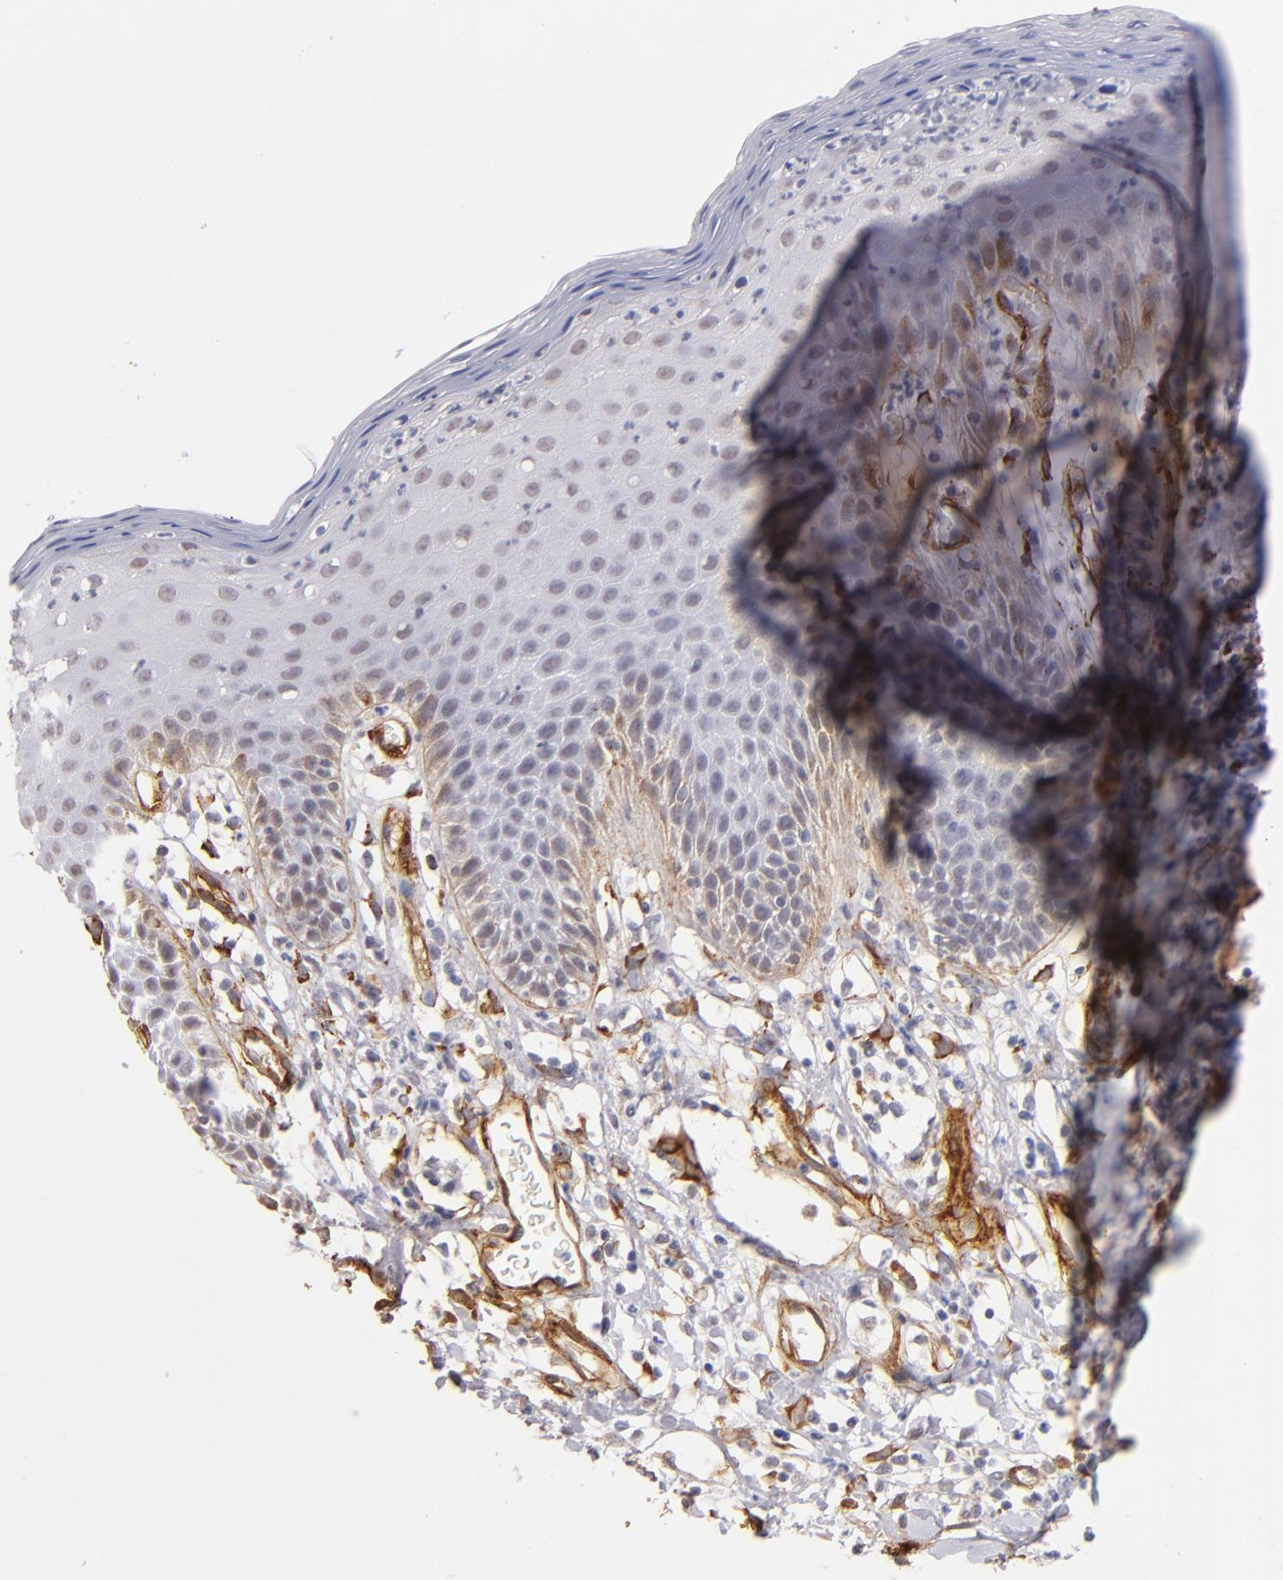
{"staining": {"intensity": "weak", "quantity": "<25%", "location": "cytoplasmic/membranous"}, "tissue": "skin", "cell_type": "Epidermal cells", "image_type": "normal", "snomed": [{"axis": "morphology", "description": "Normal tissue, NOS"}, {"axis": "topography", "description": "Vulva"}, {"axis": "topography", "description": "Peripheral nerve tissue"}], "caption": "There is no significant staining in epidermal cells of skin. Nuclei are stained in blue.", "gene": "LAMC1", "patient": {"sex": "female", "age": 68}}